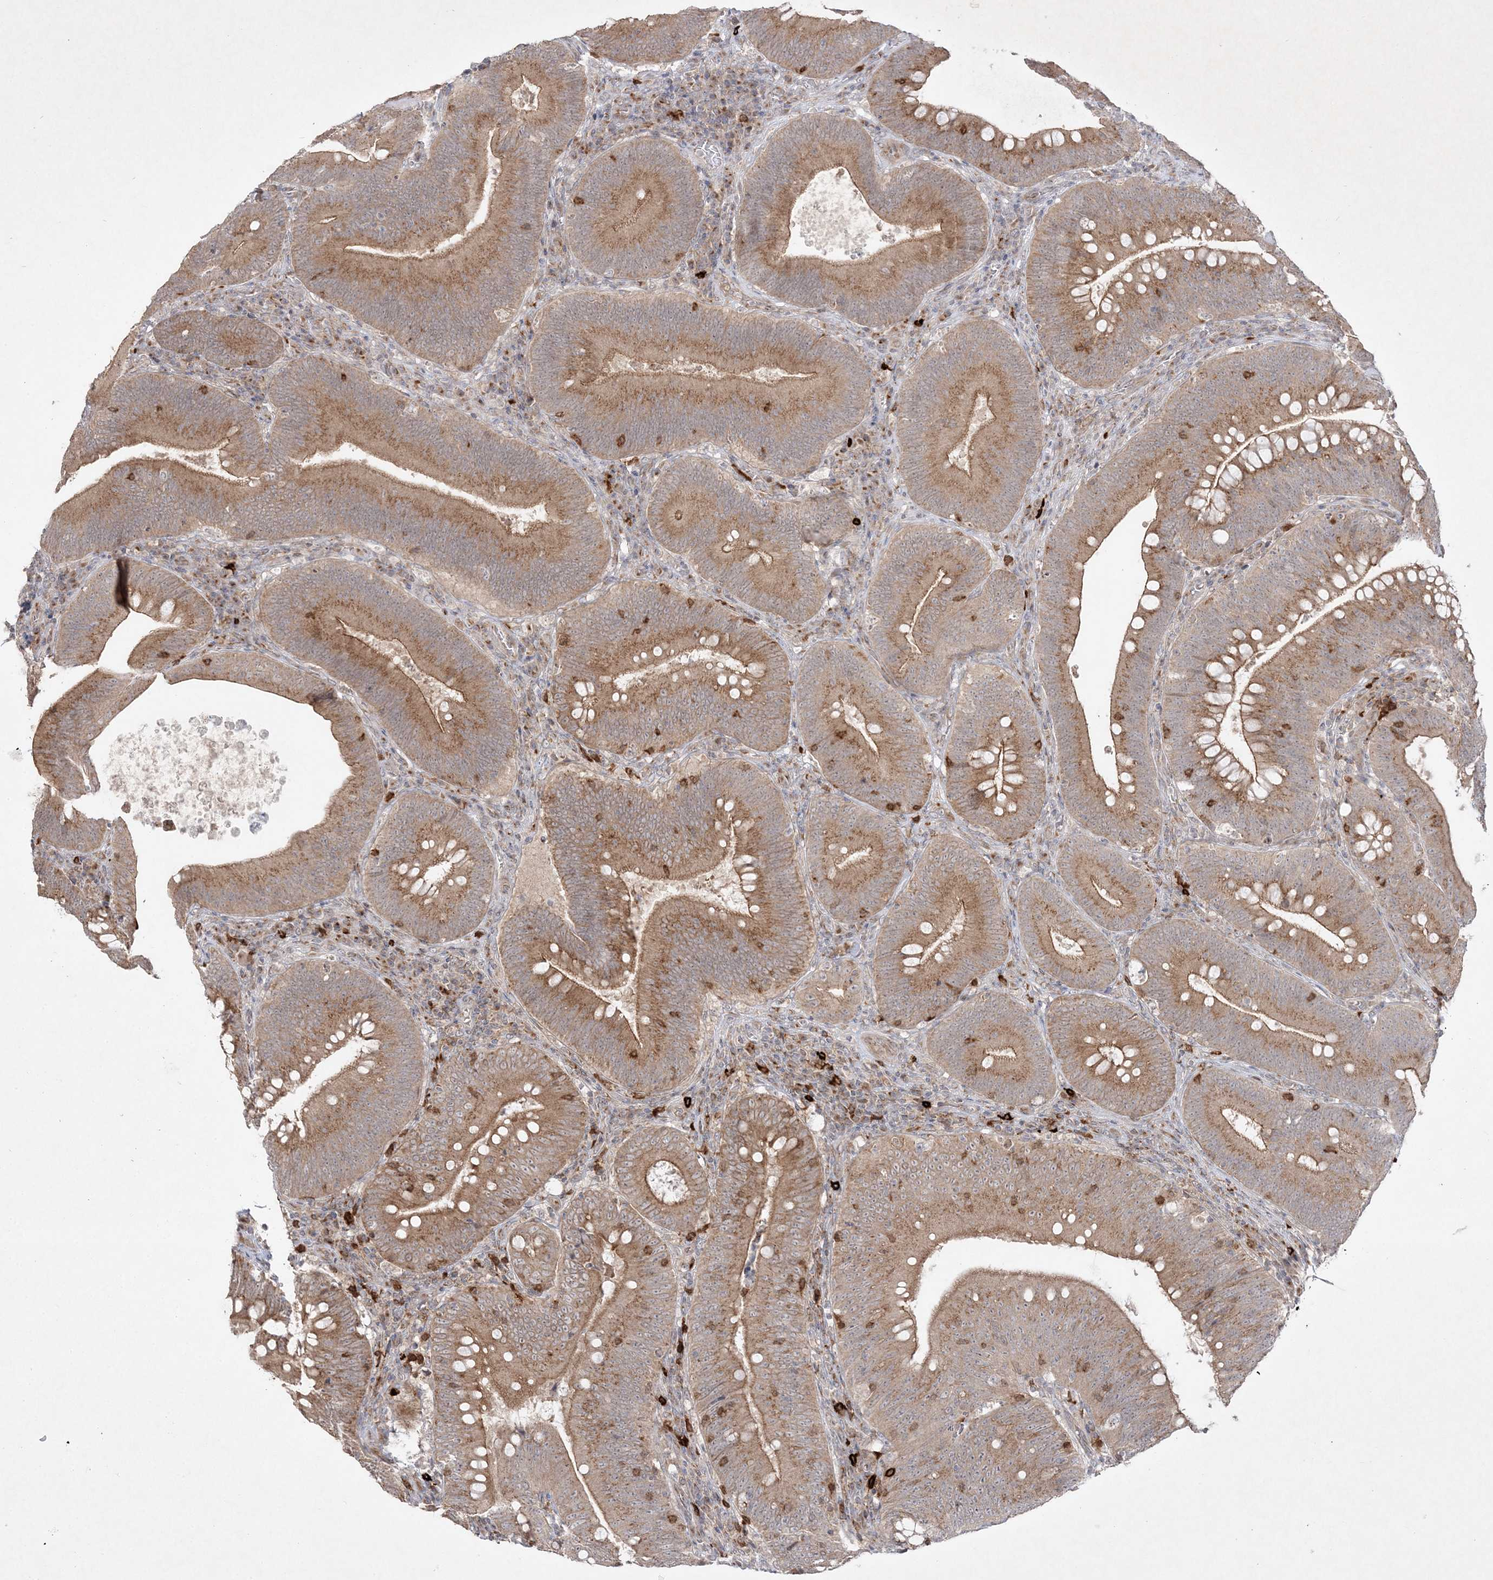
{"staining": {"intensity": "moderate", "quantity": ">75%", "location": "cytoplasmic/membranous"}, "tissue": "colorectal cancer", "cell_type": "Tumor cells", "image_type": "cancer", "snomed": [{"axis": "morphology", "description": "Normal tissue, NOS"}, {"axis": "topography", "description": "Colon"}], "caption": "Protein expression analysis of colorectal cancer displays moderate cytoplasmic/membranous staining in about >75% of tumor cells.", "gene": "CLNK", "patient": {"sex": "female", "age": 82}}